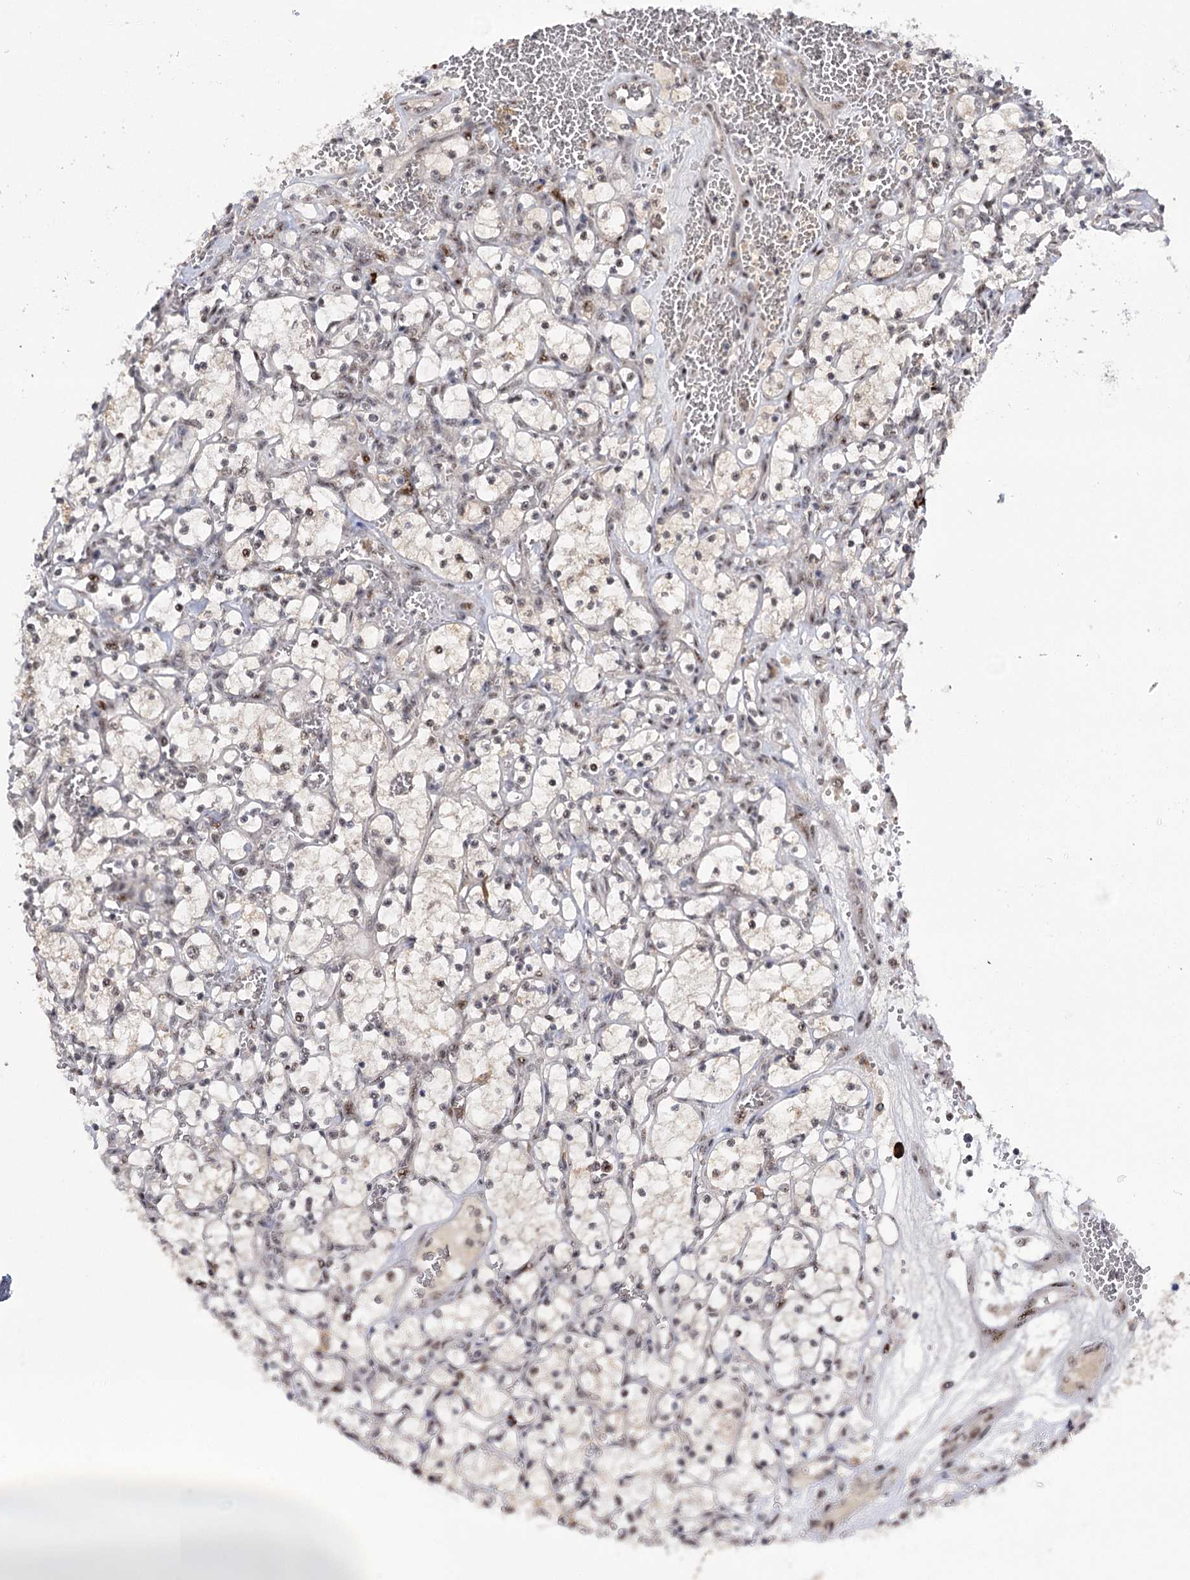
{"staining": {"intensity": "weak", "quantity": "25%-75%", "location": "nuclear"}, "tissue": "renal cancer", "cell_type": "Tumor cells", "image_type": "cancer", "snomed": [{"axis": "morphology", "description": "Adenocarcinoma, NOS"}, {"axis": "topography", "description": "Kidney"}], "caption": "About 25%-75% of tumor cells in human renal cancer display weak nuclear protein staining as visualized by brown immunohistochemical staining.", "gene": "PYROXD1", "patient": {"sex": "female", "age": 69}}